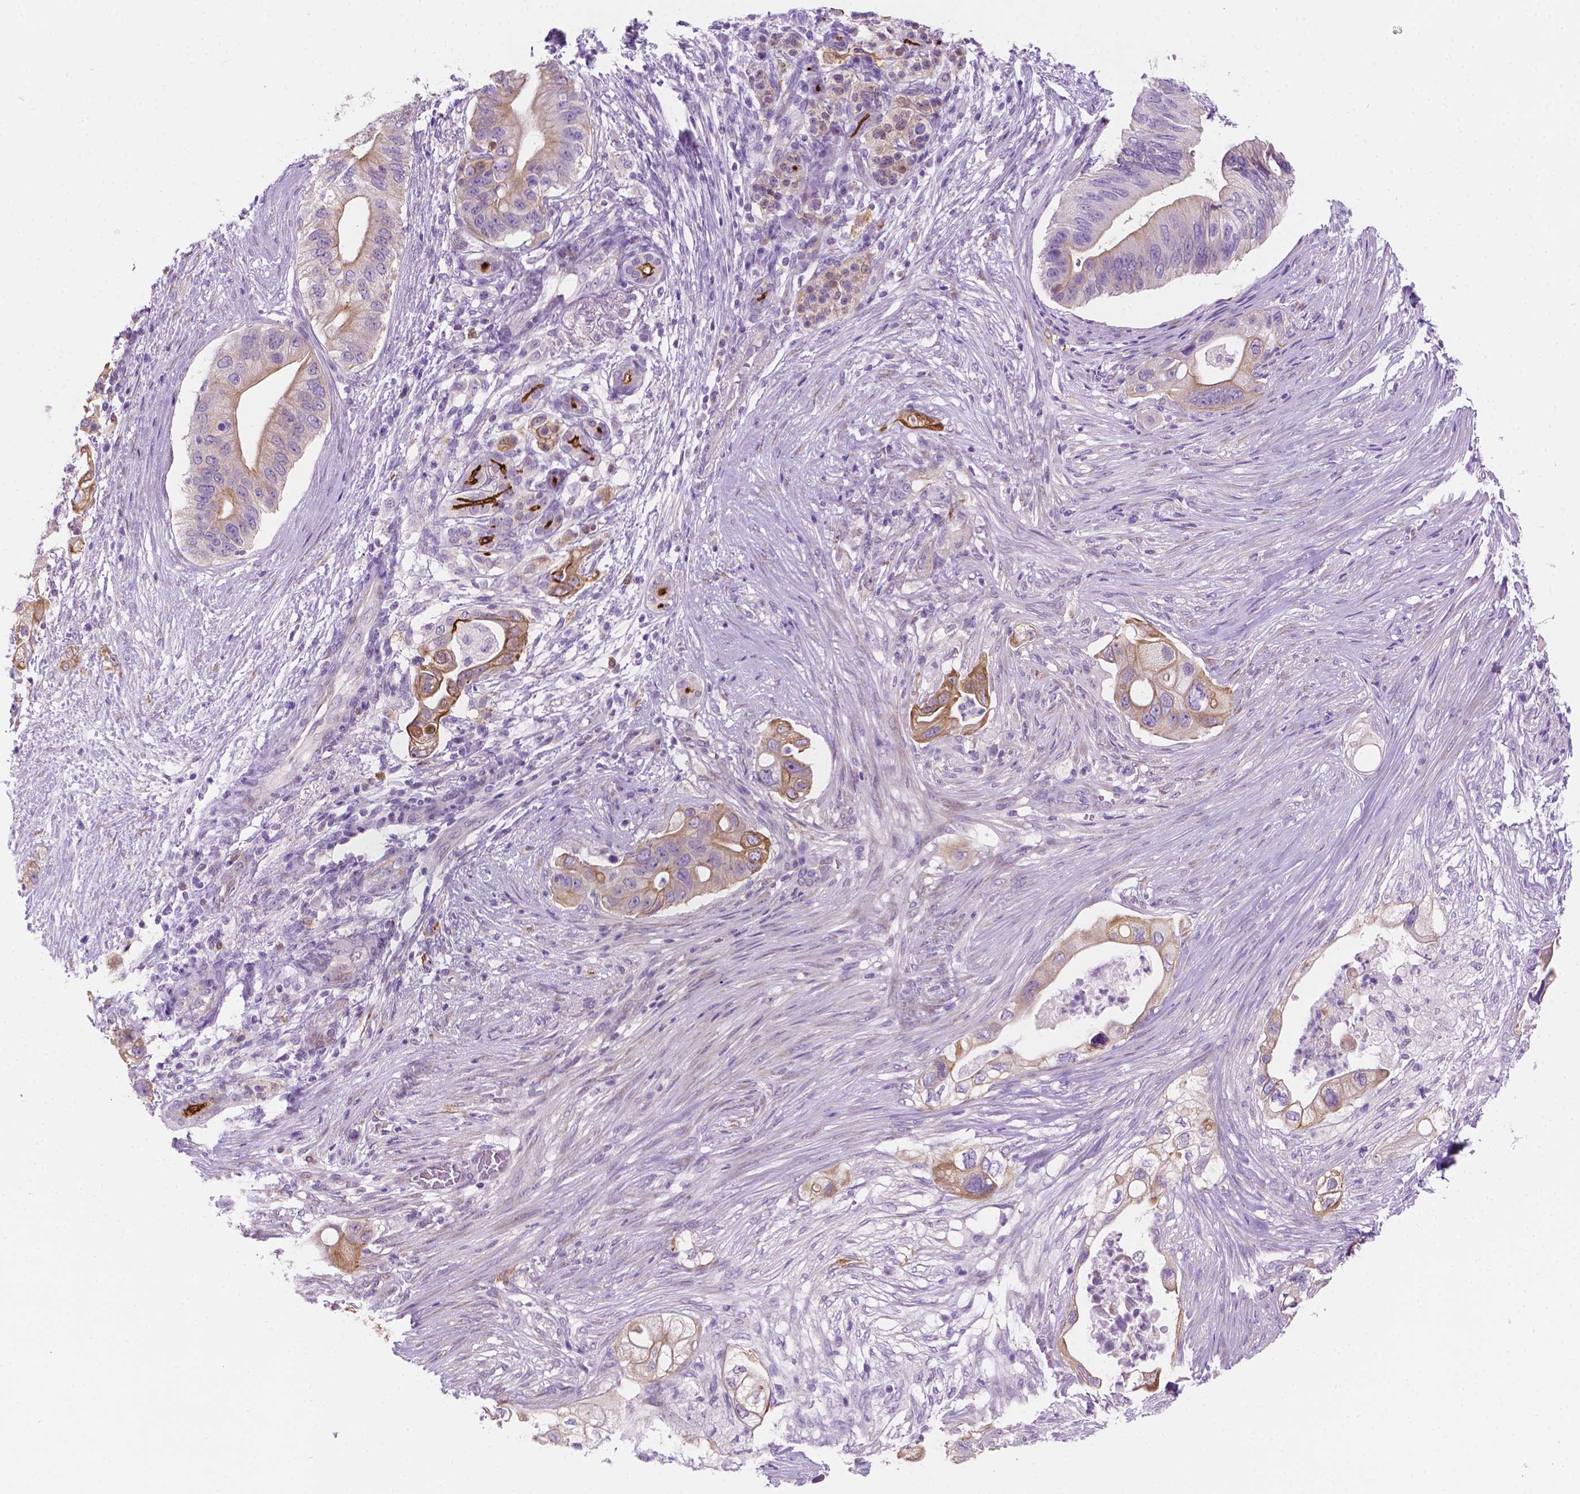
{"staining": {"intensity": "moderate", "quantity": "<25%", "location": "cytoplasmic/membranous"}, "tissue": "pancreatic cancer", "cell_type": "Tumor cells", "image_type": "cancer", "snomed": [{"axis": "morphology", "description": "Adenocarcinoma, NOS"}, {"axis": "topography", "description": "Pancreas"}], "caption": "Immunohistochemical staining of pancreatic cancer displays low levels of moderate cytoplasmic/membranous protein expression in approximately <25% of tumor cells.", "gene": "EPPK1", "patient": {"sex": "female", "age": 72}}